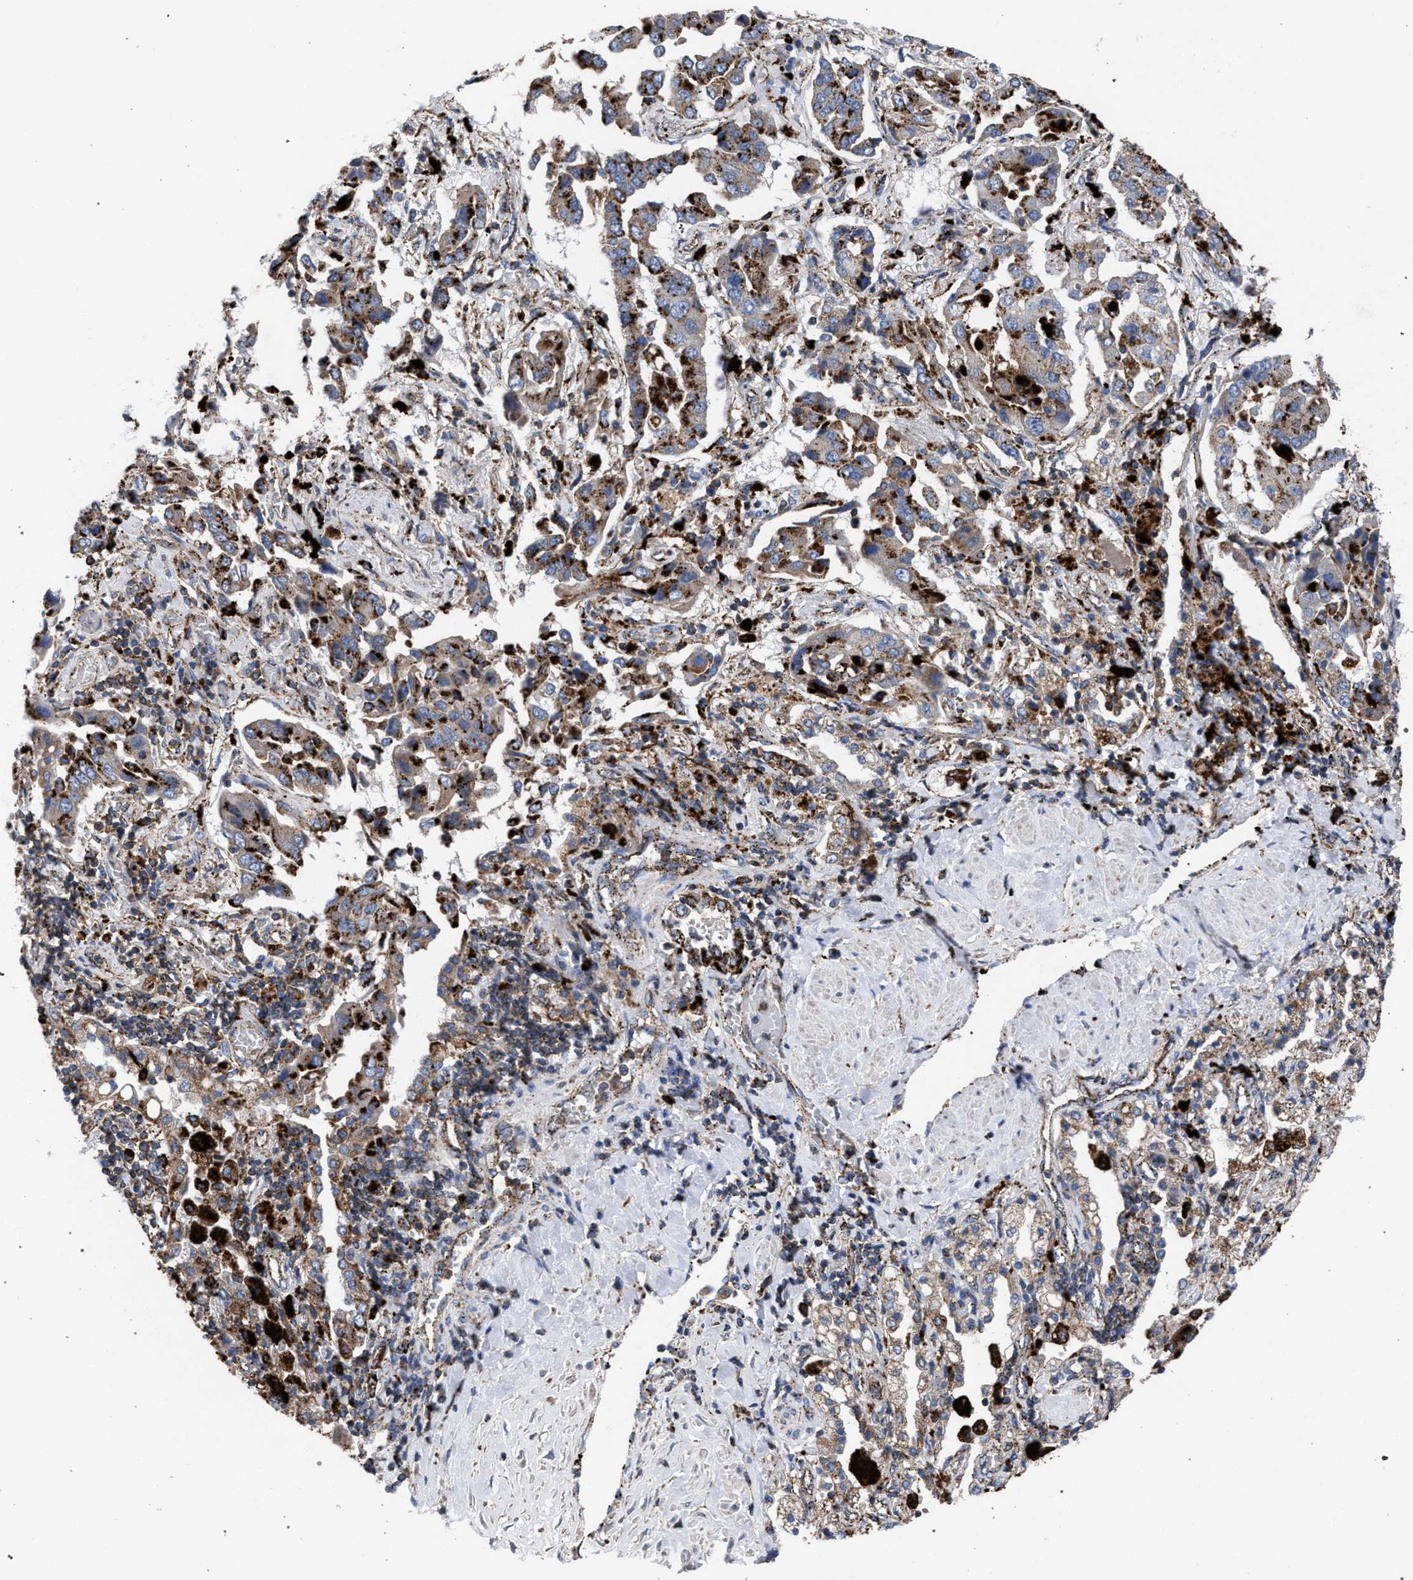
{"staining": {"intensity": "strong", "quantity": "25%-75%", "location": "cytoplasmic/membranous"}, "tissue": "lung cancer", "cell_type": "Tumor cells", "image_type": "cancer", "snomed": [{"axis": "morphology", "description": "Adenocarcinoma, NOS"}, {"axis": "topography", "description": "Lung"}], "caption": "Human adenocarcinoma (lung) stained with a brown dye exhibits strong cytoplasmic/membranous positive expression in about 25%-75% of tumor cells.", "gene": "PPT1", "patient": {"sex": "female", "age": 65}}